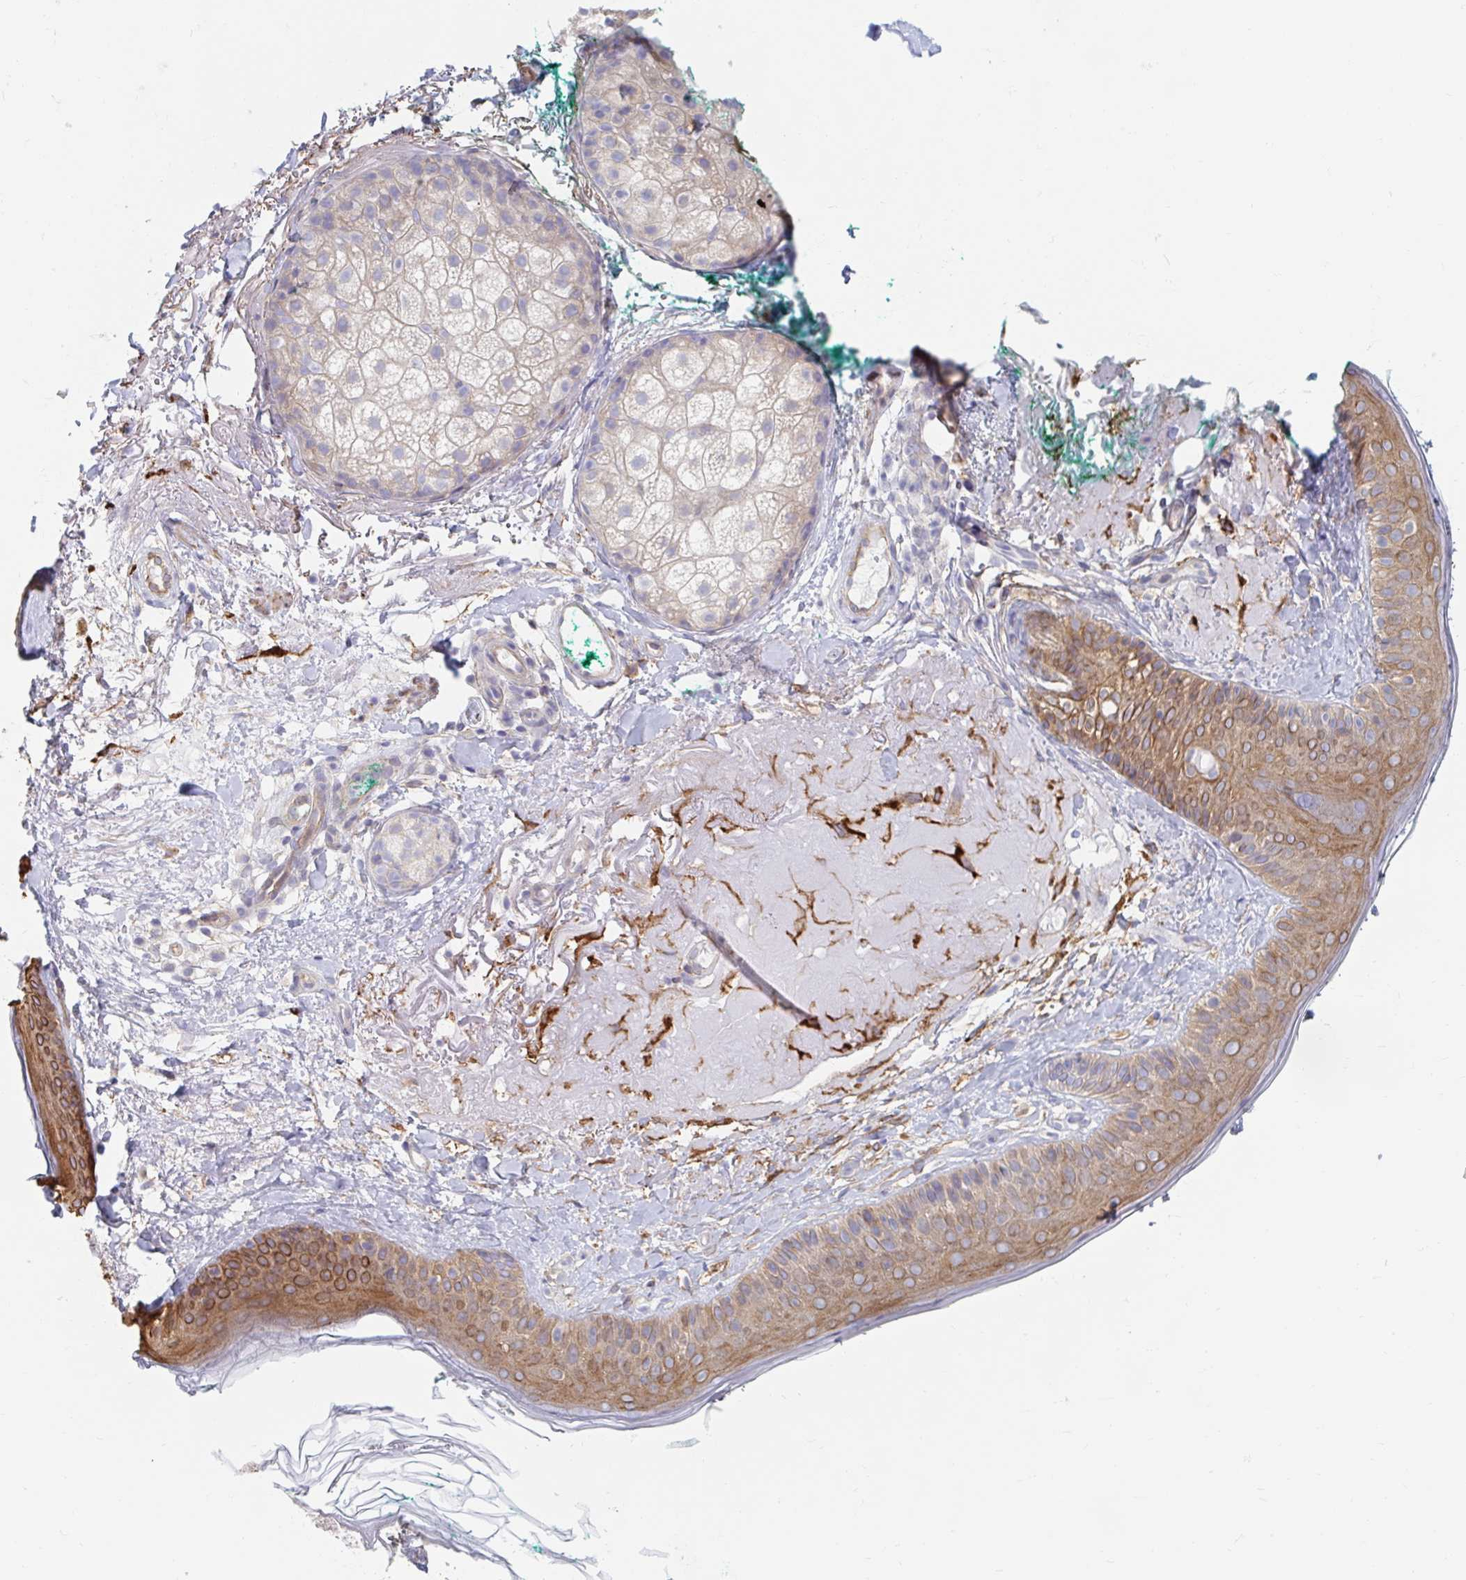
{"staining": {"intensity": "negative", "quantity": "none", "location": "none"}, "tissue": "skin", "cell_type": "Fibroblasts", "image_type": "normal", "snomed": [{"axis": "morphology", "description": "Normal tissue, NOS"}, {"axis": "topography", "description": "Skin"}], "caption": "DAB (3,3'-diaminobenzidine) immunohistochemical staining of unremarkable skin demonstrates no significant staining in fibroblasts. (IHC, brightfield microscopy, high magnification).", "gene": "MYLK2", "patient": {"sex": "male", "age": 73}}